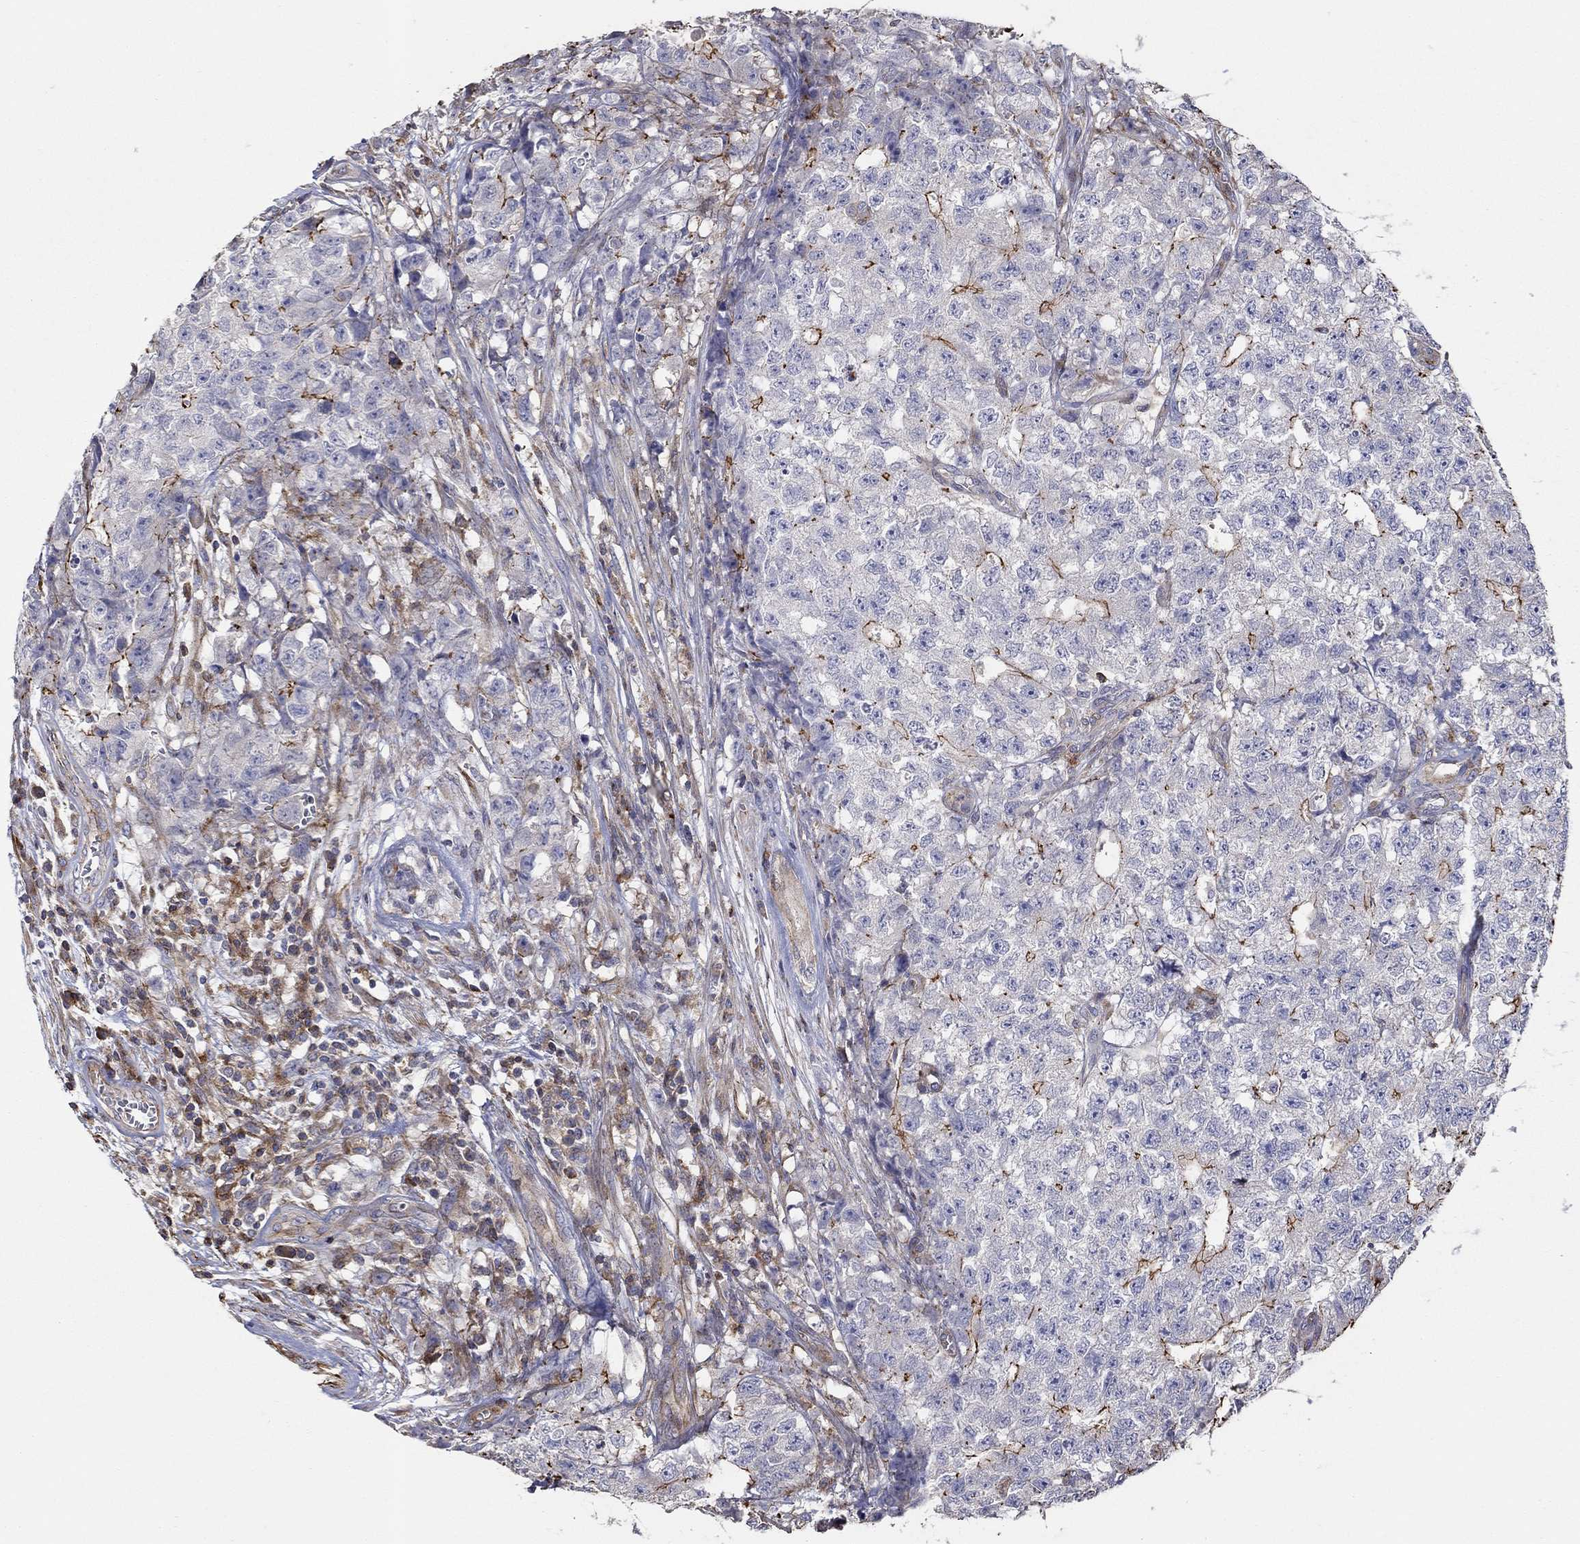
{"staining": {"intensity": "strong", "quantity": "<25%", "location": "cytoplasmic/membranous"}, "tissue": "testis cancer", "cell_type": "Tumor cells", "image_type": "cancer", "snomed": [{"axis": "morphology", "description": "Seminoma, NOS"}, {"axis": "morphology", "description": "Carcinoma, Embryonal, NOS"}, {"axis": "topography", "description": "Testis"}], "caption": "There is medium levels of strong cytoplasmic/membranous staining in tumor cells of testis seminoma, as demonstrated by immunohistochemical staining (brown color).", "gene": "NPHP1", "patient": {"sex": "male", "age": 22}}